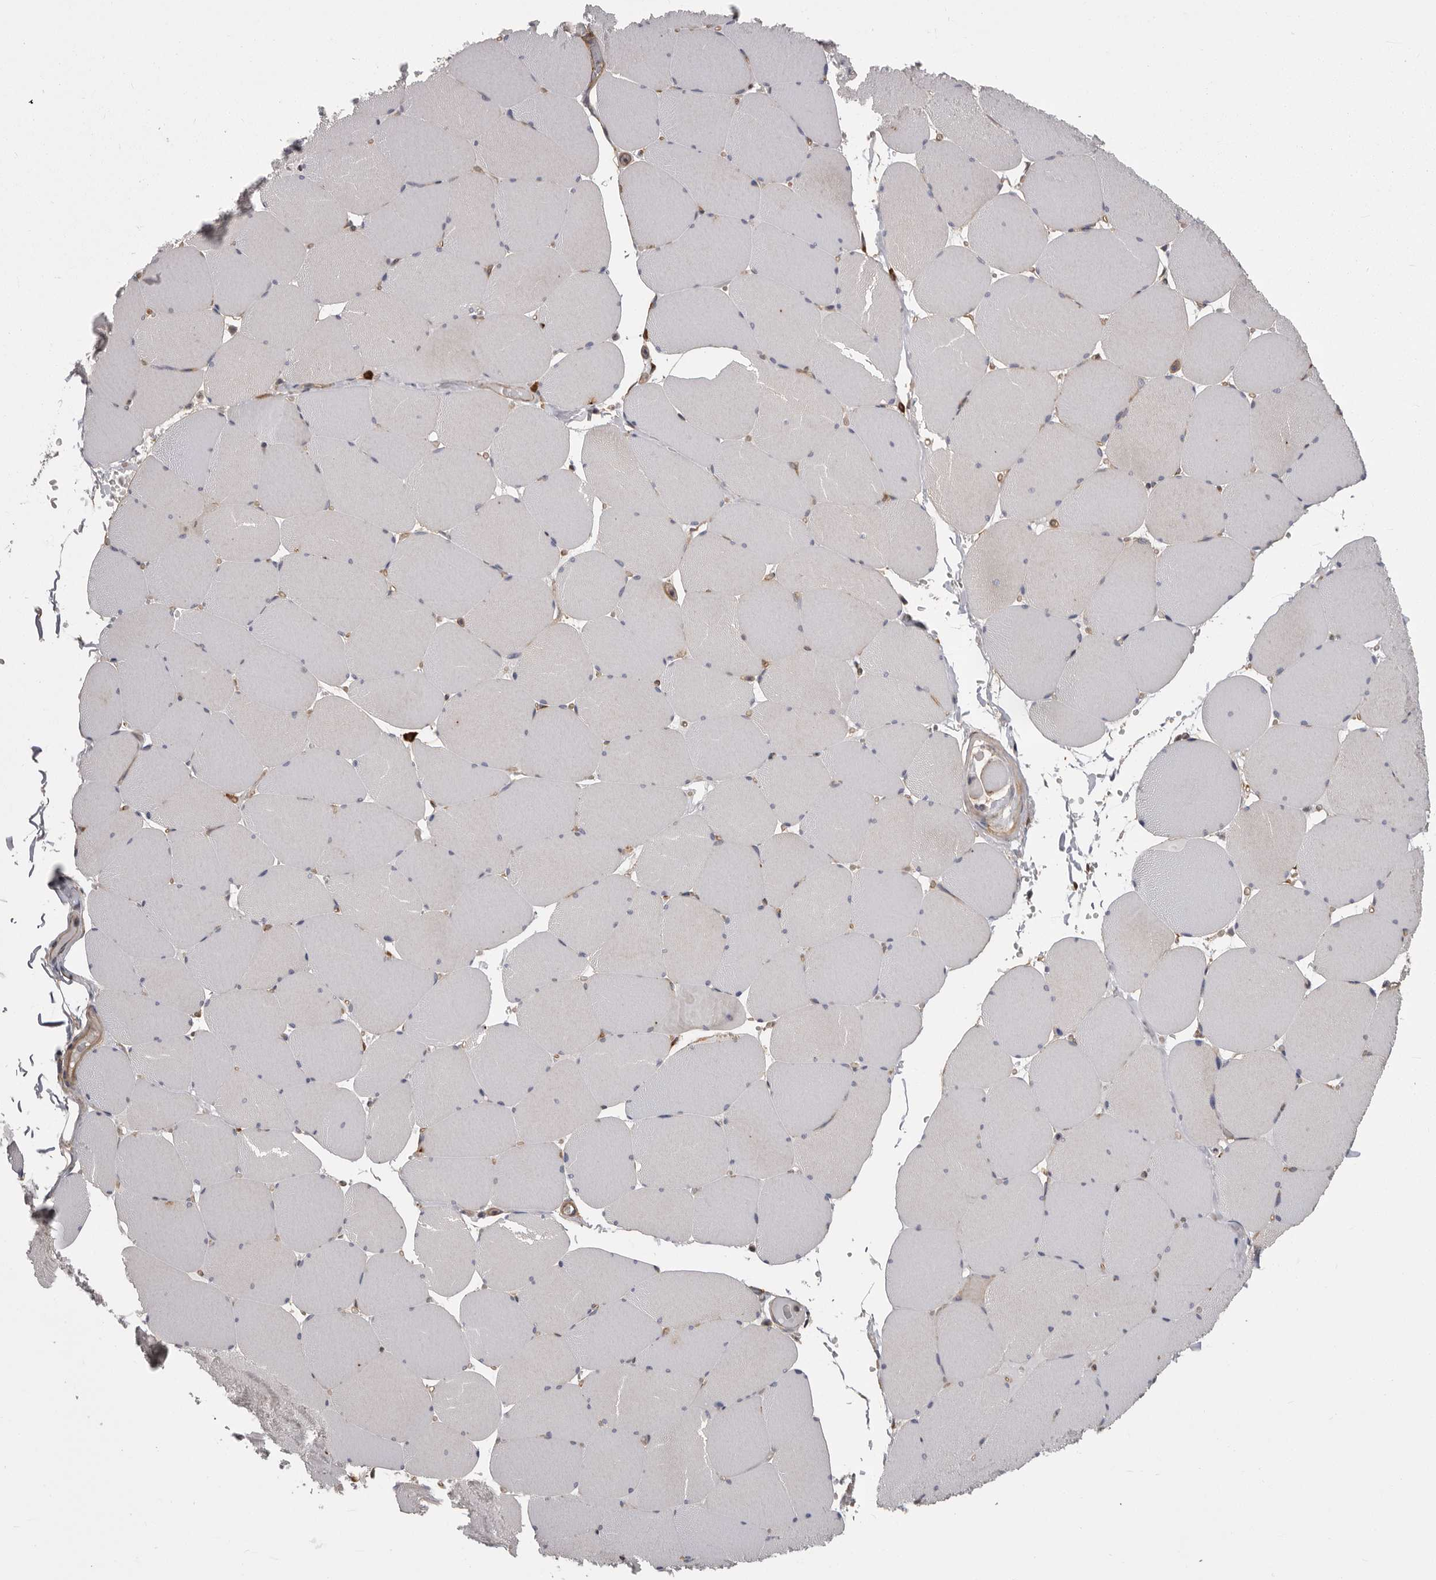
{"staining": {"intensity": "weak", "quantity": "<25%", "location": "cytoplasmic/membranous"}, "tissue": "skeletal muscle", "cell_type": "Myocytes", "image_type": "normal", "snomed": [{"axis": "morphology", "description": "Normal tissue, NOS"}, {"axis": "topography", "description": "Skeletal muscle"}, {"axis": "topography", "description": "Head-Neck"}], "caption": "IHC image of normal skeletal muscle: skeletal muscle stained with DAB demonstrates no significant protein positivity in myocytes. (DAB immunohistochemistry with hematoxylin counter stain).", "gene": "ENAH", "patient": {"sex": "male", "age": 66}}